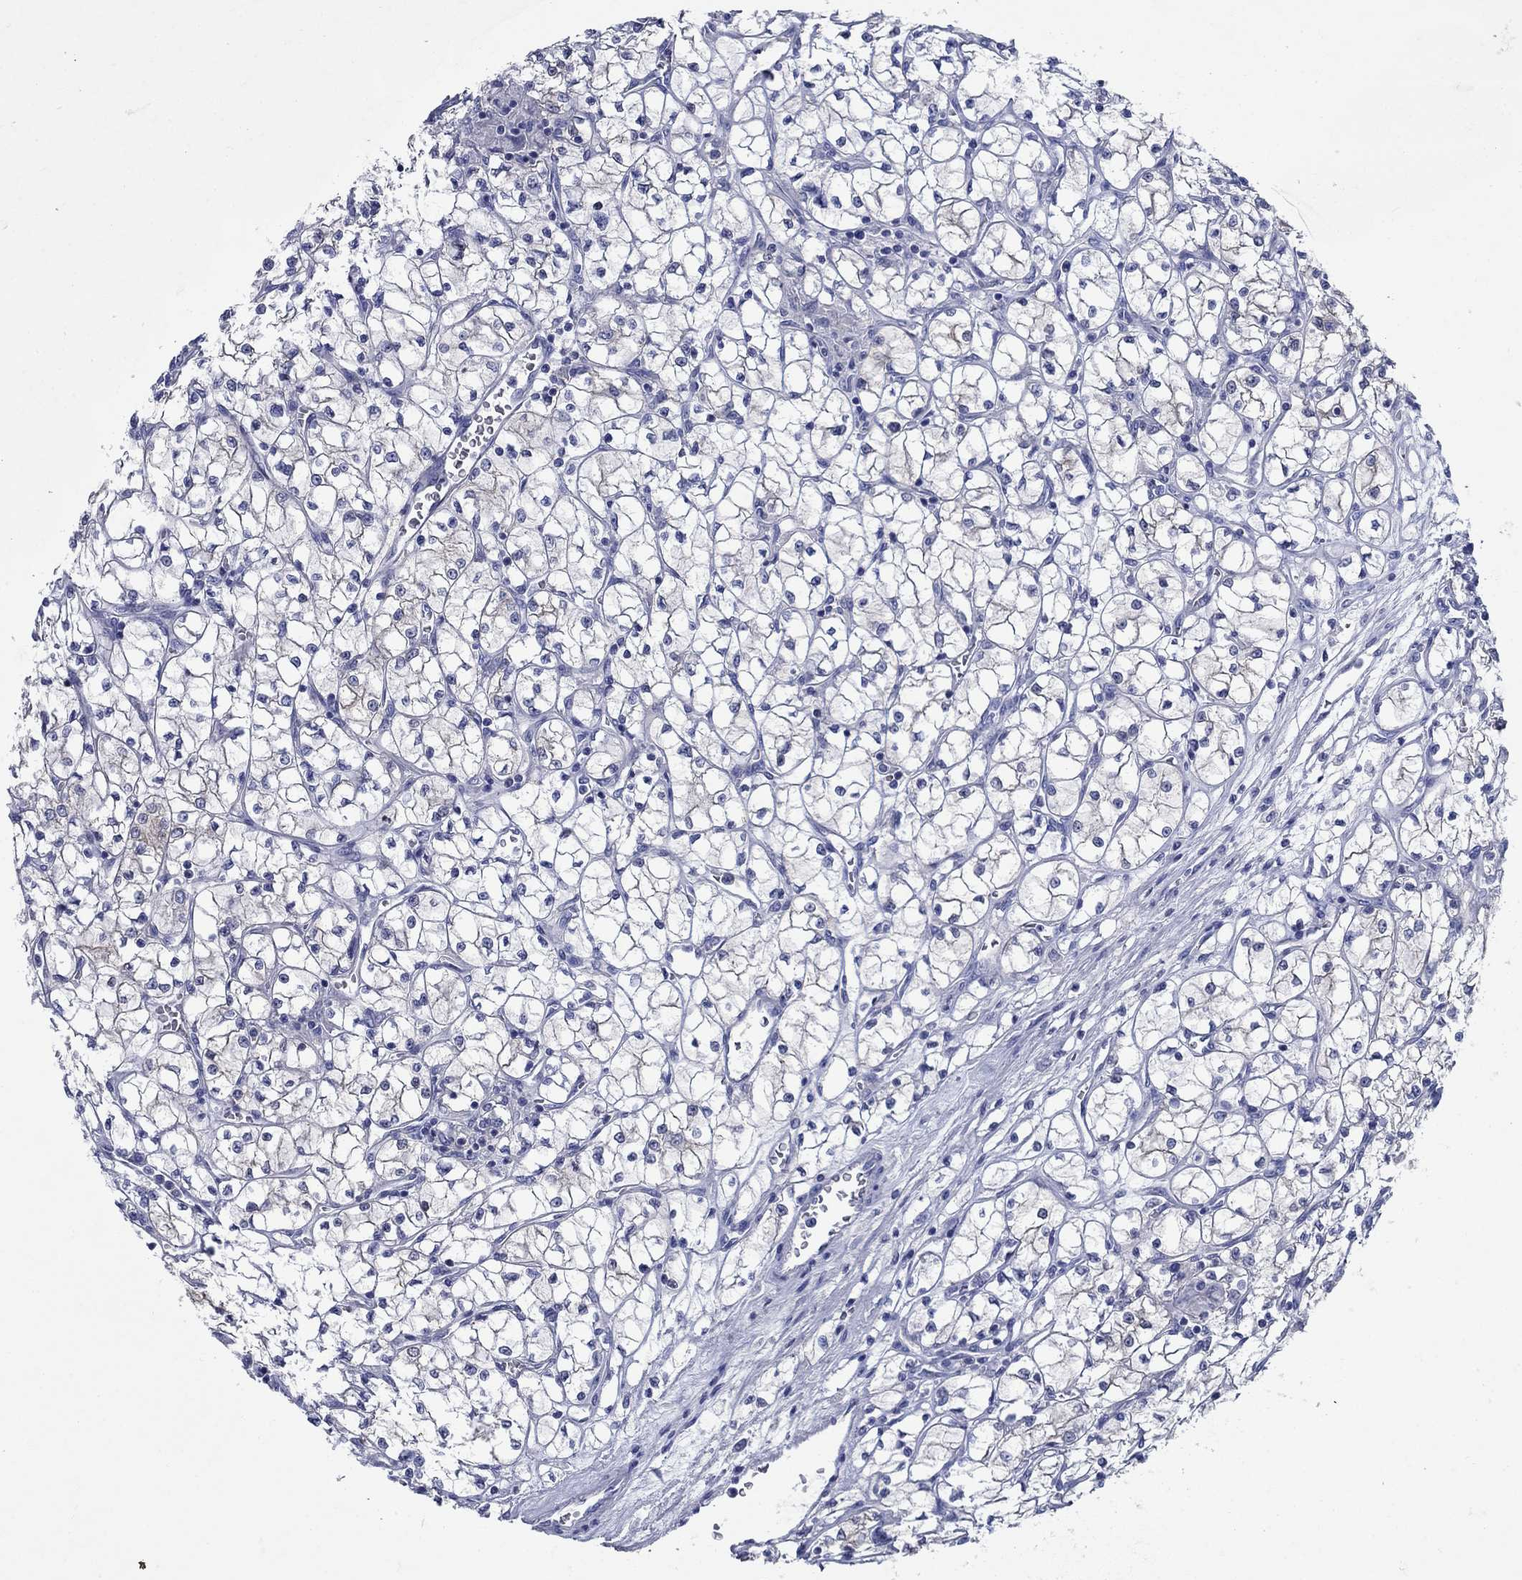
{"staining": {"intensity": "negative", "quantity": "none", "location": "none"}, "tissue": "renal cancer", "cell_type": "Tumor cells", "image_type": "cancer", "snomed": [{"axis": "morphology", "description": "Adenocarcinoma, NOS"}, {"axis": "topography", "description": "Kidney"}], "caption": "An image of renal cancer stained for a protein demonstrates no brown staining in tumor cells. (Brightfield microscopy of DAB immunohistochemistry at high magnification).", "gene": "SULT2B1", "patient": {"sex": "female", "age": 64}}